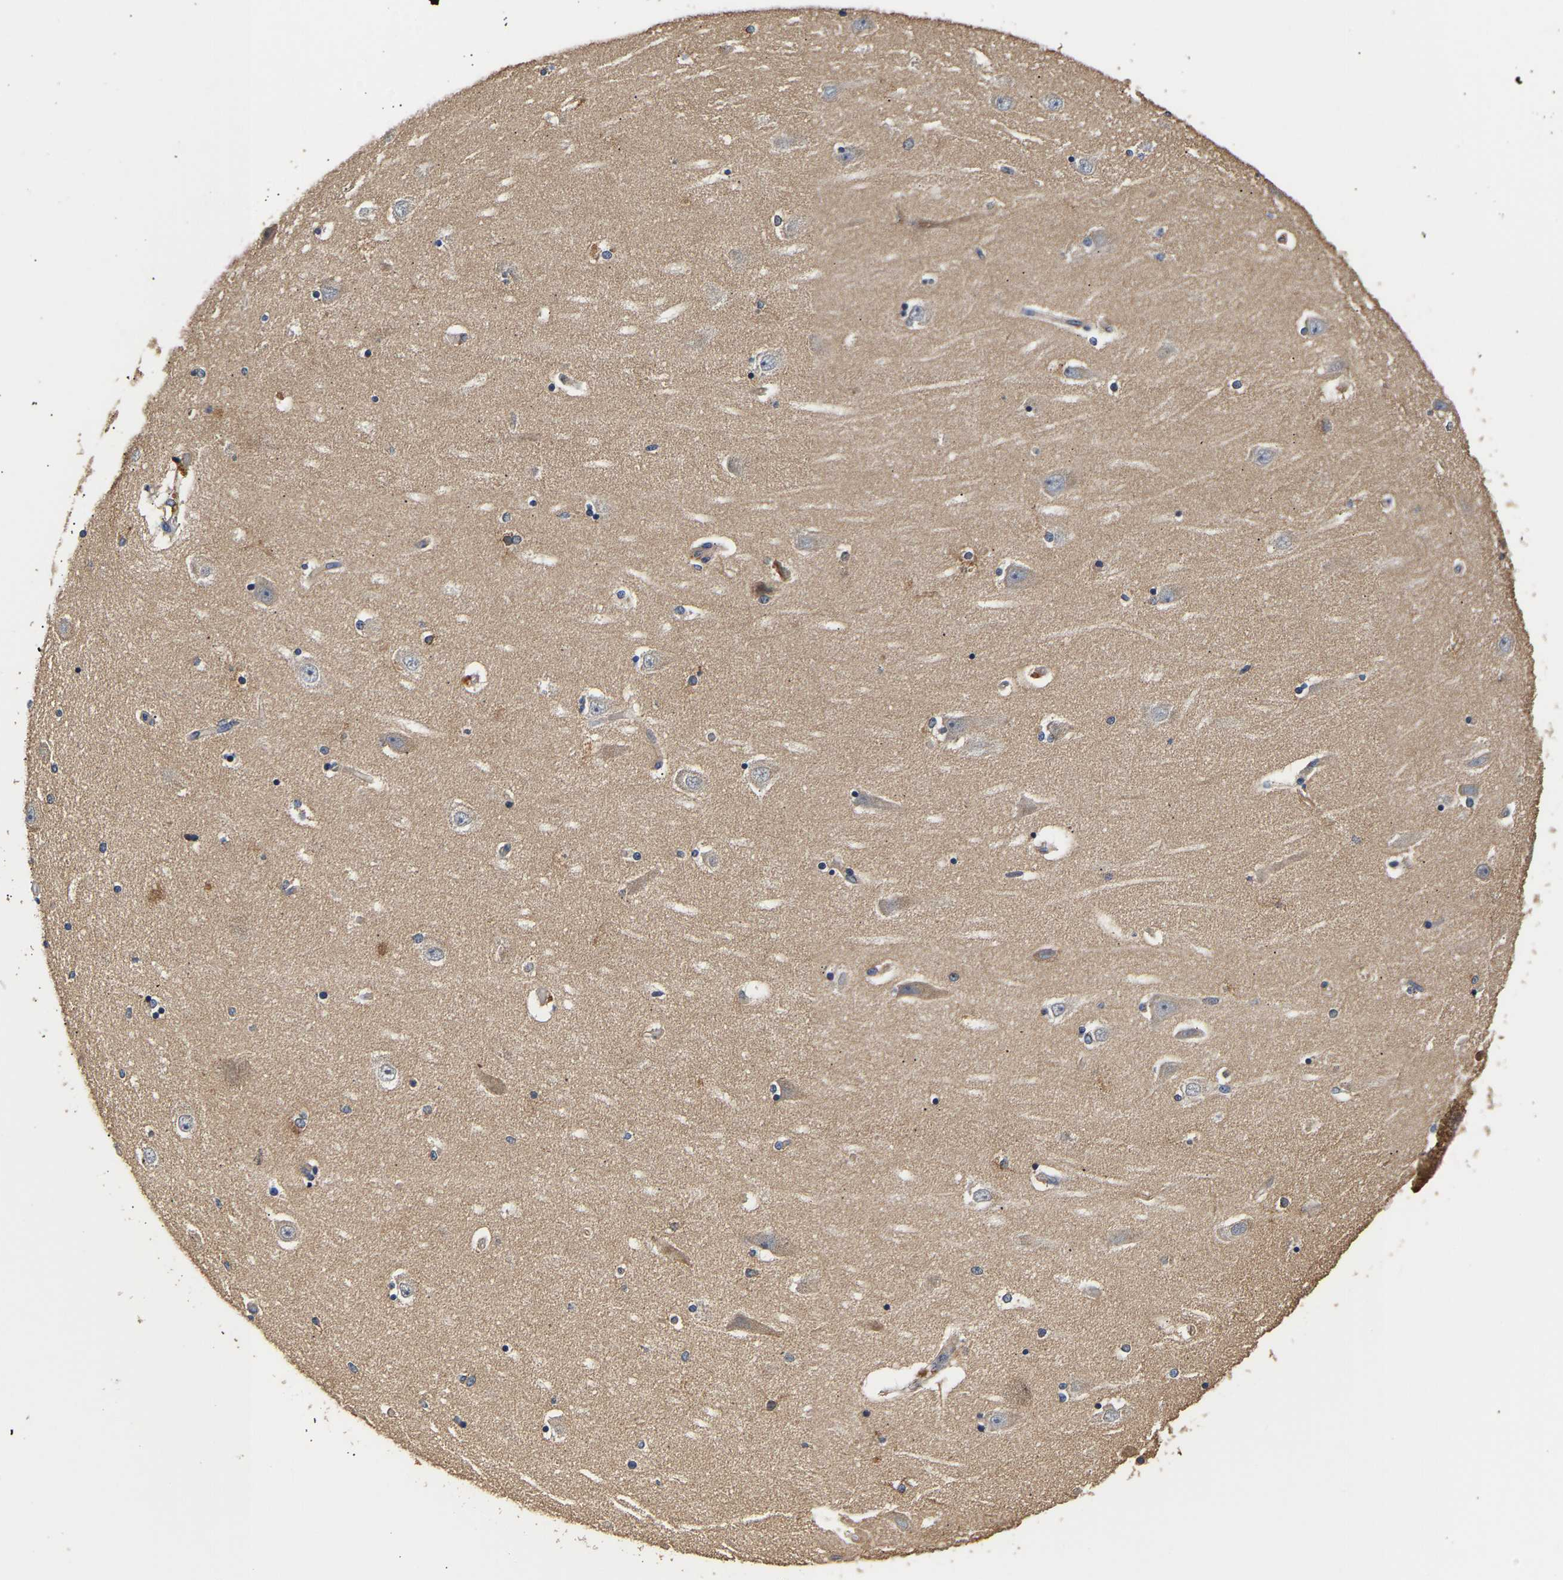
{"staining": {"intensity": "weak", "quantity": "25%-75%", "location": "cytoplasmic/membranous"}, "tissue": "hippocampus", "cell_type": "Glial cells", "image_type": "normal", "snomed": [{"axis": "morphology", "description": "Normal tissue, NOS"}, {"axis": "topography", "description": "Hippocampus"}], "caption": "Immunohistochemistry (IHC) of normal human hippocampus shows low levels of weak cytoplasmic/membranous expression in about 25%-75% of glial cells.", "gene": "LRBA", "patient": {"sex": "female", "age": 54}}